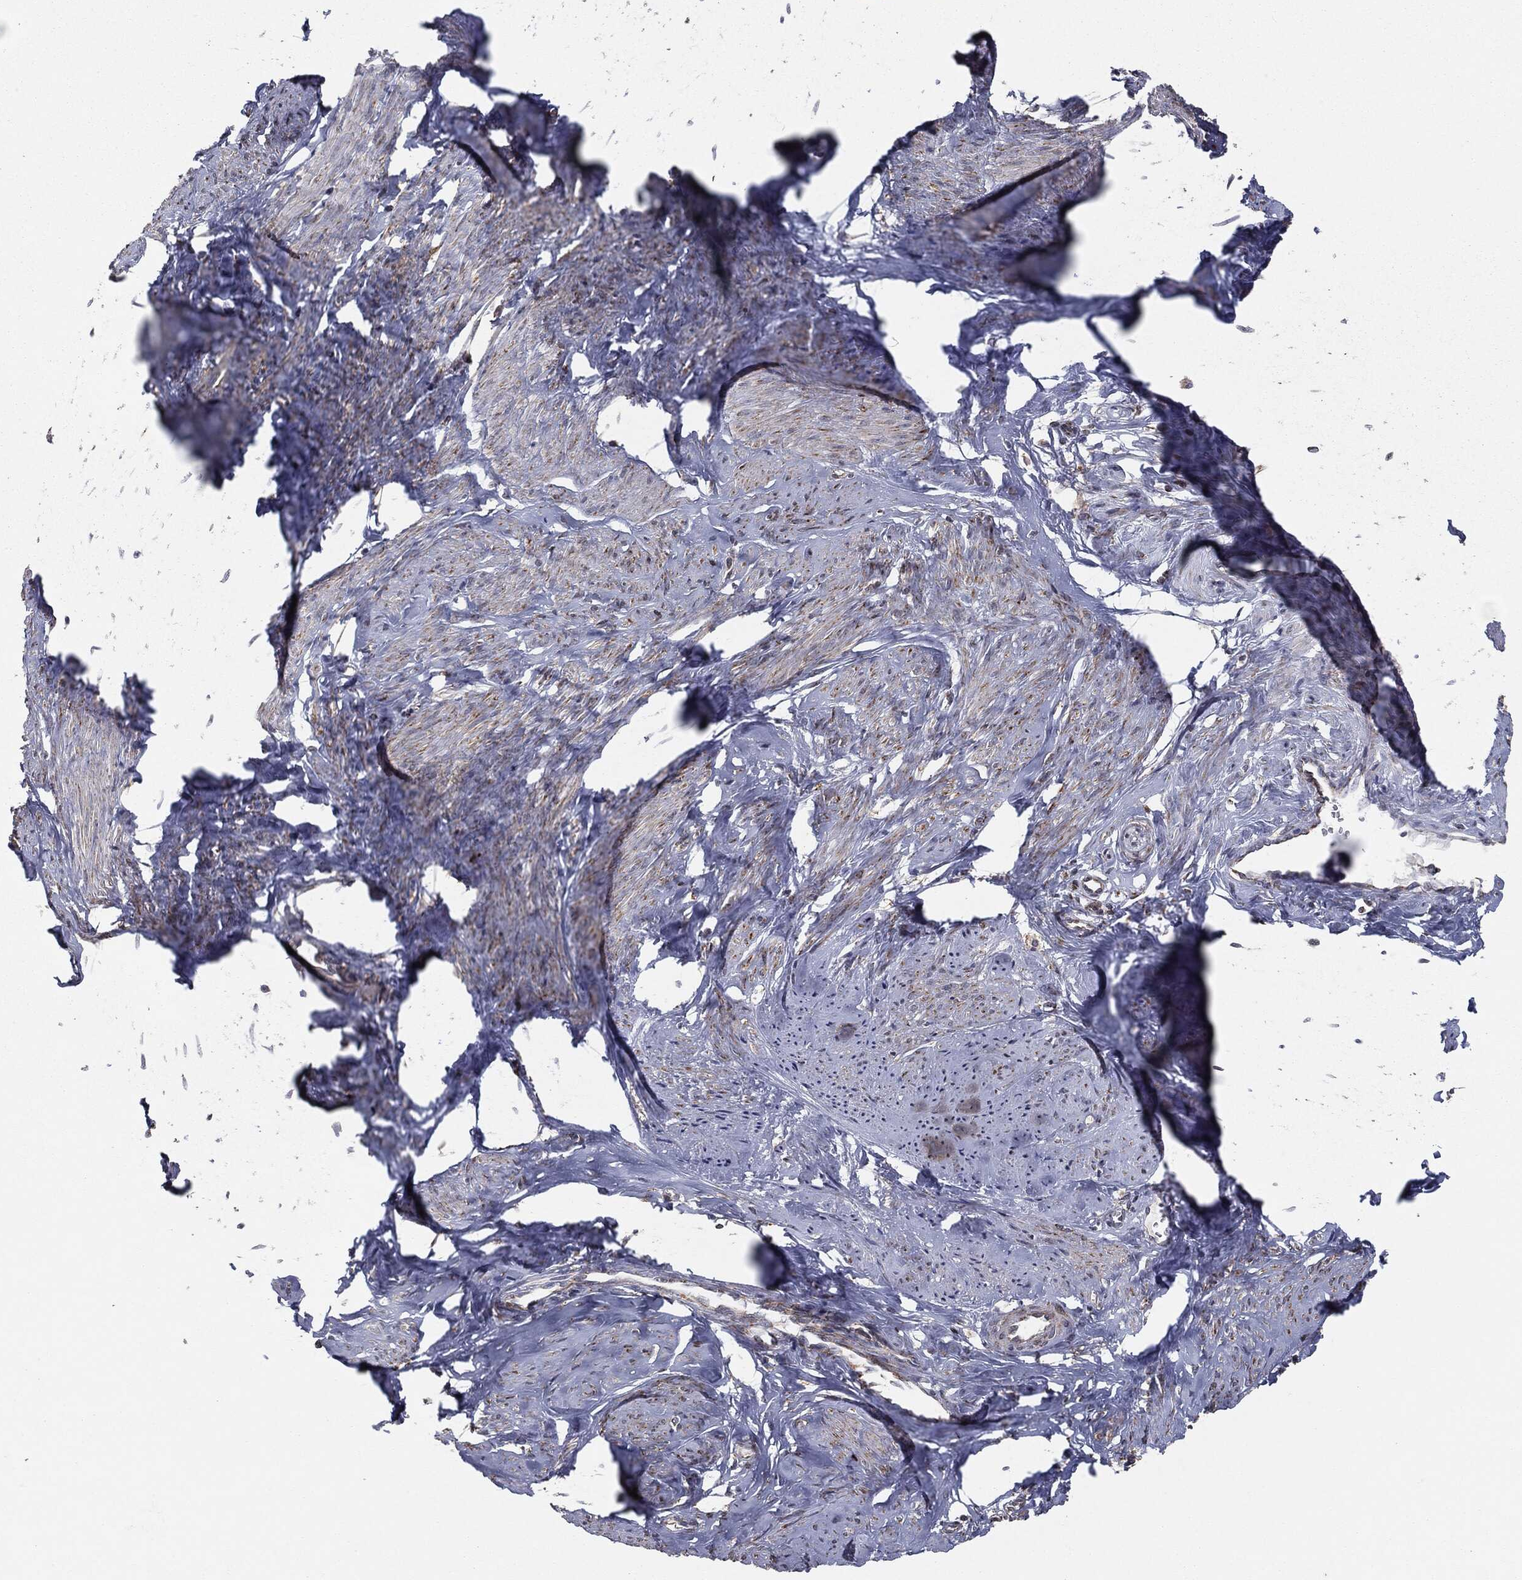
{"staining": {"intensity": "negative", "quantity": "none", "location": "none"}, "tissue": "smooth muscle", "cell_type": "Smooth muscle cells", "image_type": "normal", "snomed": [{"axis": "morphology", "description": "Normal tissue, NOS"}, {"axis": "topography", "description": "Smooth muscle"}], "caption": "IHC of normal human smooth muscle displays no staining in smooth muscle cells. (DAB (3,3'-diaminobenzidine) immunohistochemistry visualized using brightfield microscopy, high magnification).", "gene": "CHCHD2", "patient": {"sex": "female", "age": 48}}